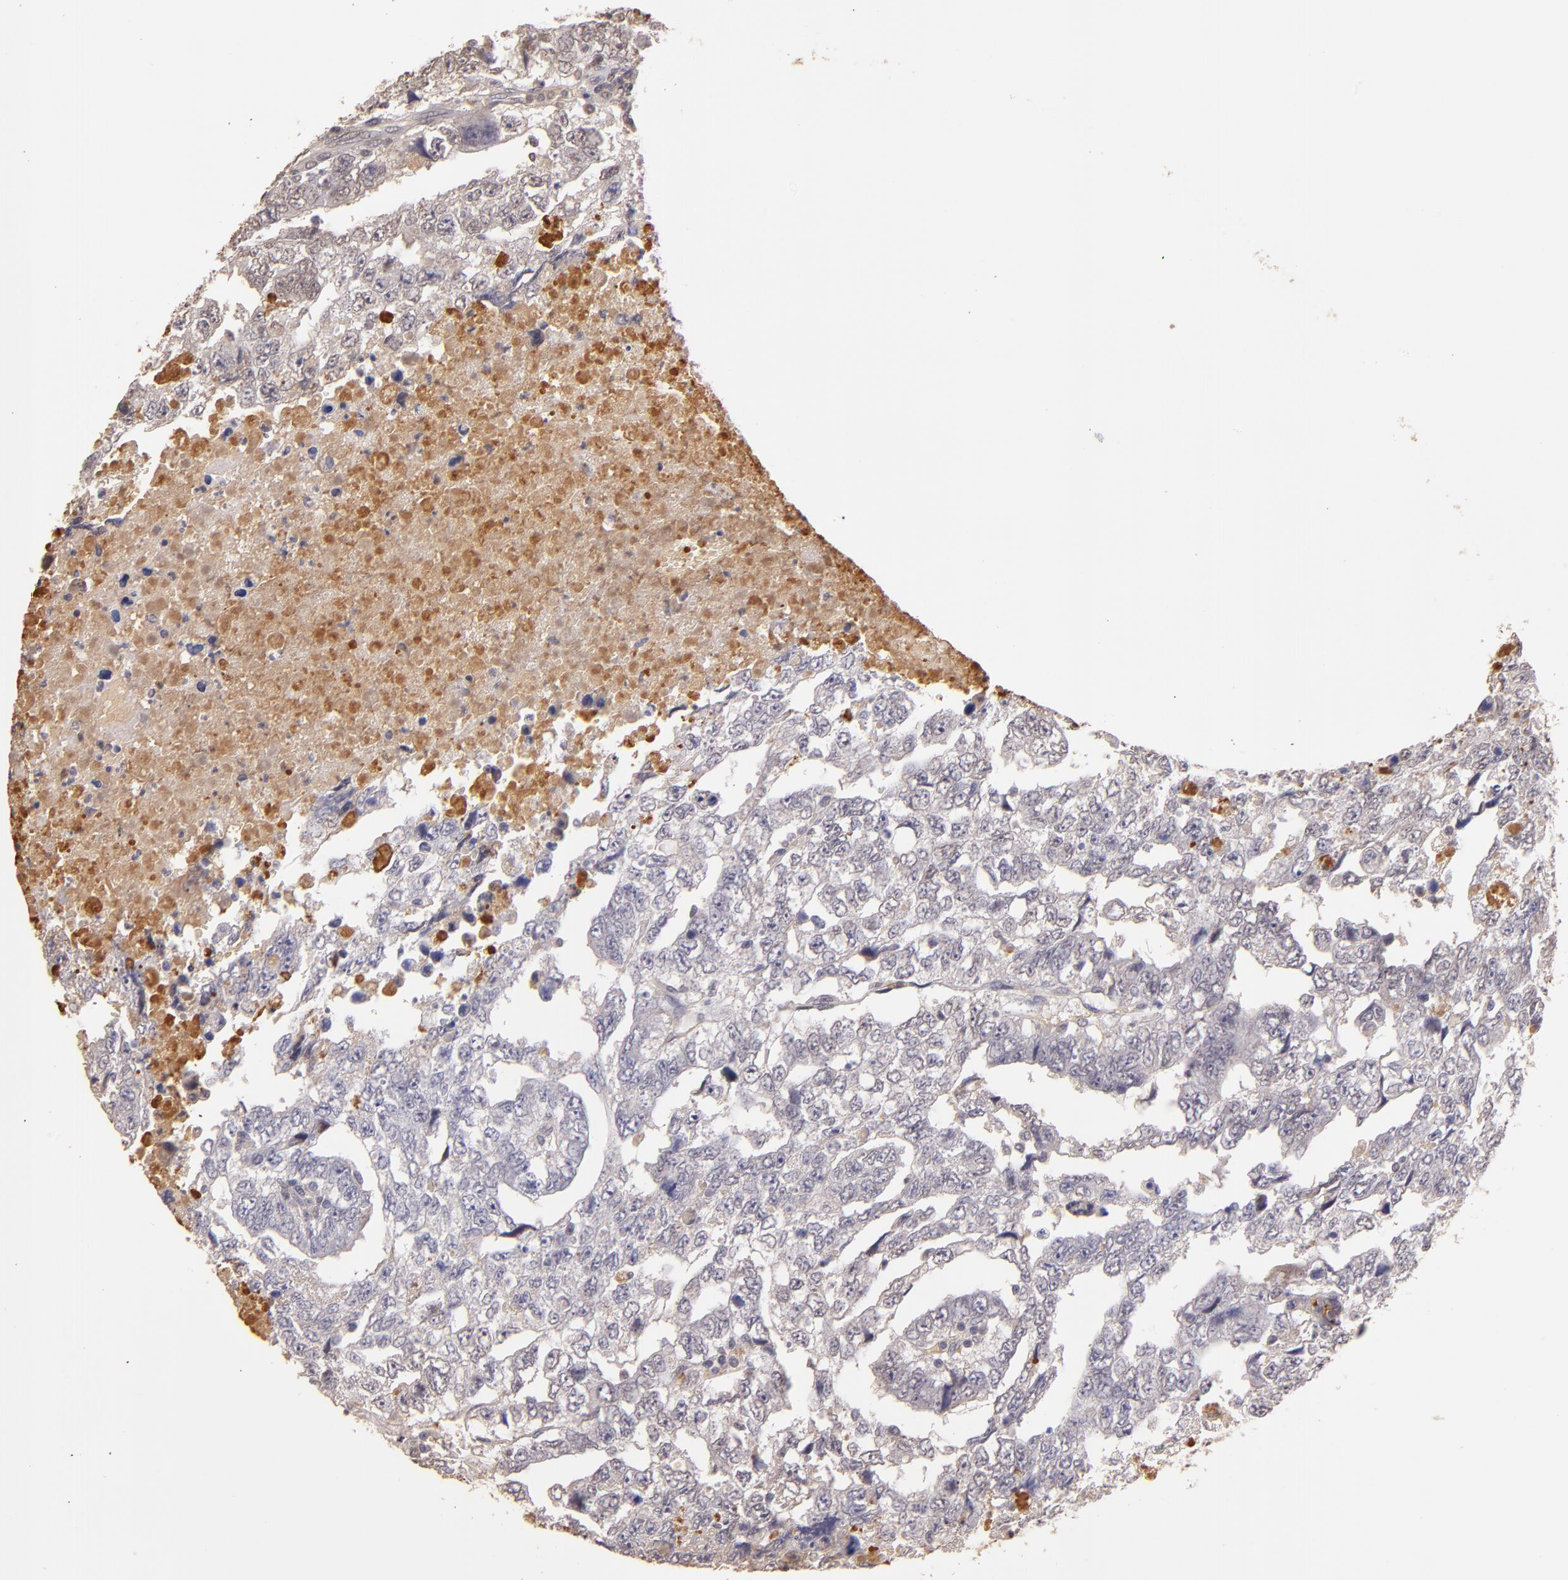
{"staining": {"intensity": "weak", "quantity": "<25%", "location": "cytoplasmic/membranous"}, "tissue": "testis cancer", "cell_type": "Tumor cells", "image_type": "cancer", "snomed": [{"axis": "morphology", "description": "Carcinoma, Embryonal, NOS"}, {"axis": "topography", "description": "Testis"}], "caption": "This histopathology image is of testis cancer (embryonal carcinoma) stained with immunohistochemistry (IHC) to label a protein in brown with the nuclei are counter-stained blue. There is no staining in tumor cells.", "gene": "SERPINC1", "patient": {"sex": "male", "age": 36}}